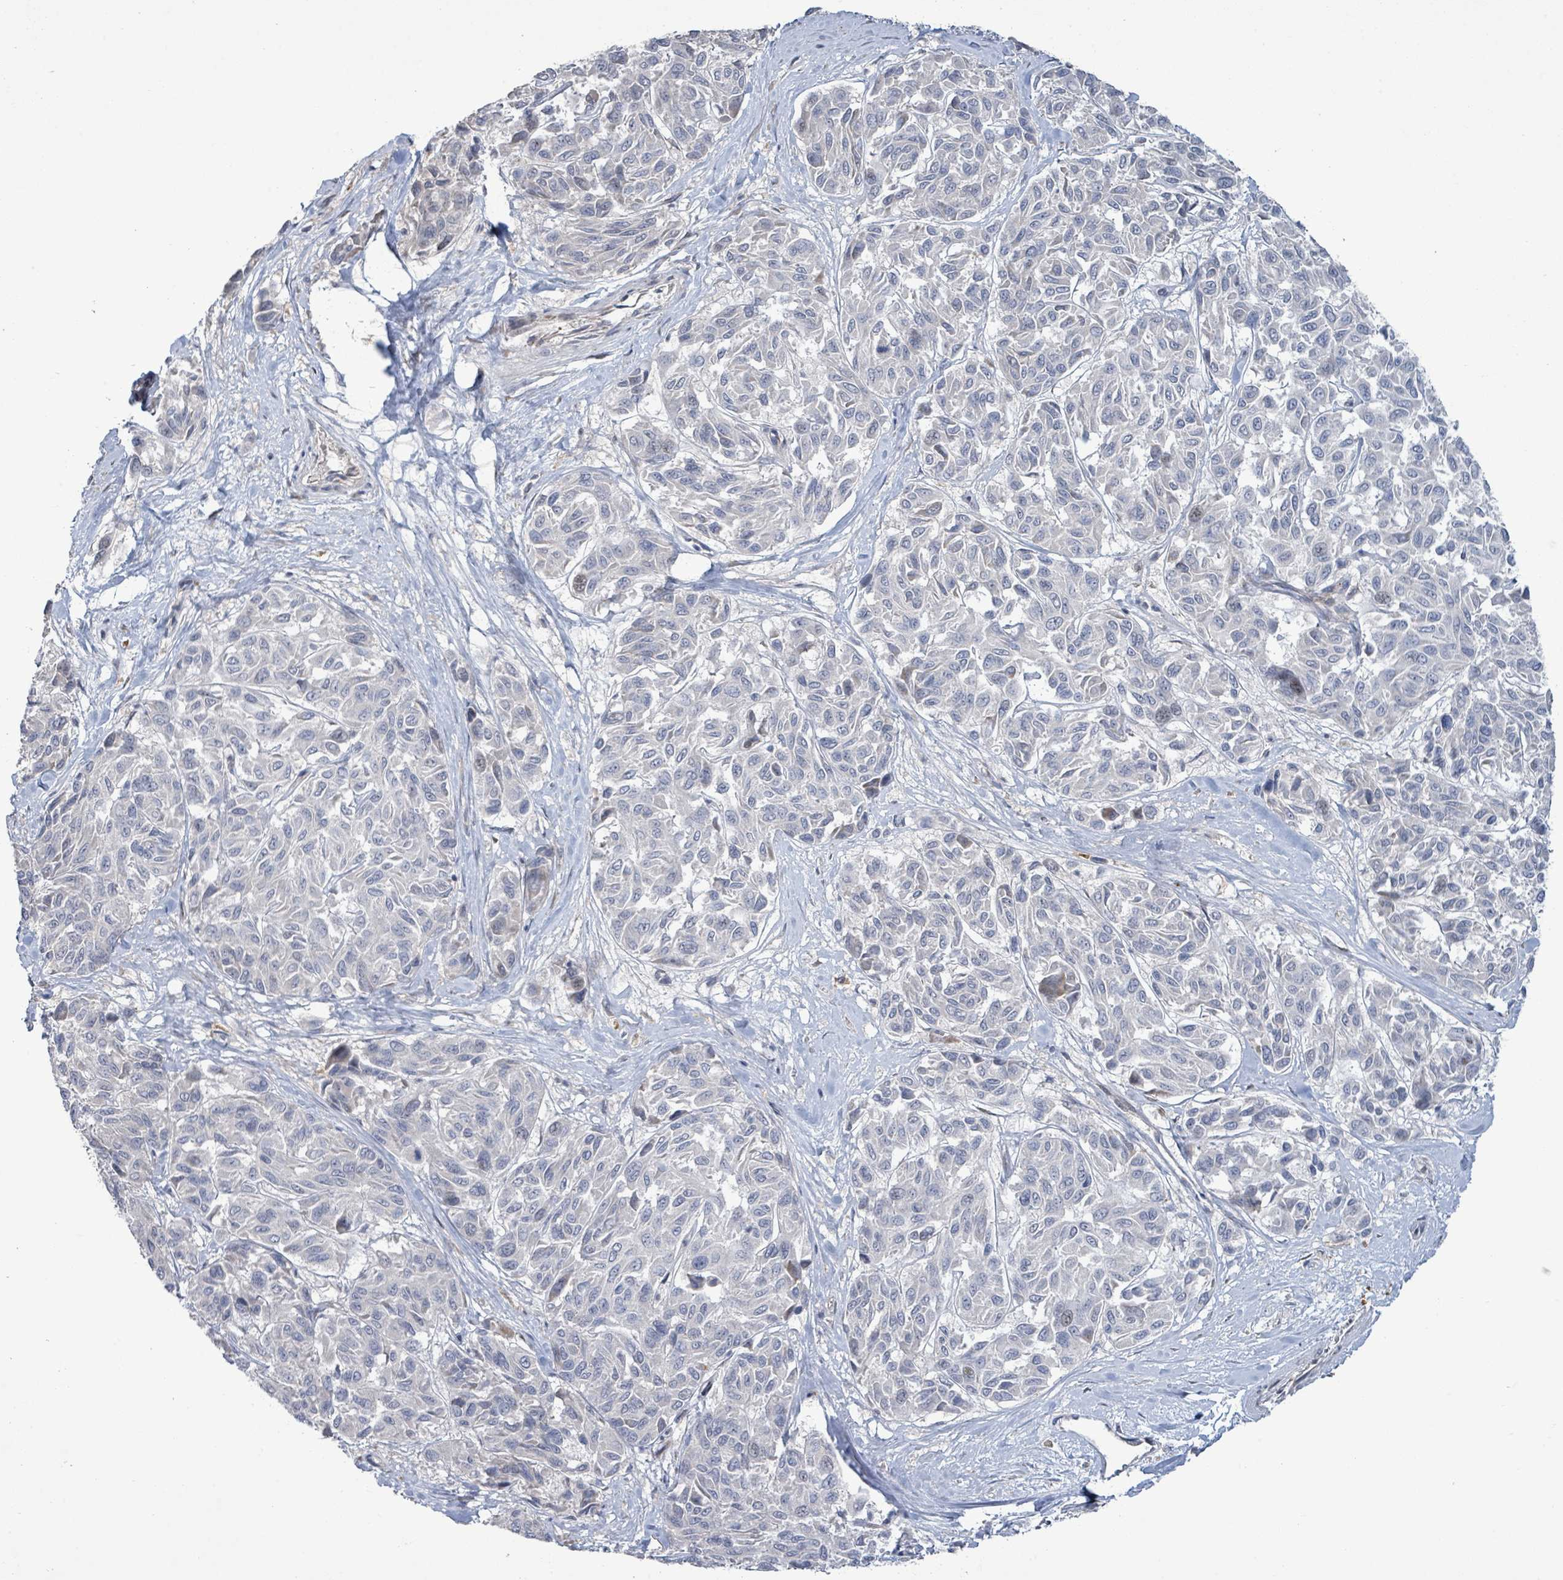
{"staining": {"intensity": "negative", "quantity": "none", "location": "none"}, "tissue": "melanoma", "cell_type": "Tumor cells", "image_type": "cancer", "snomed": [{"axis": "morphology", "description": "Malignant melanoma, NOS"}, {"axis": "topography", "description": "Skin"}], "caption": "Melanoma was stained to show a protein in brown. There is no significant staining in tumor cells.", "gene": "LILRA4", "patient": {"sex": "female", "age": 66}}